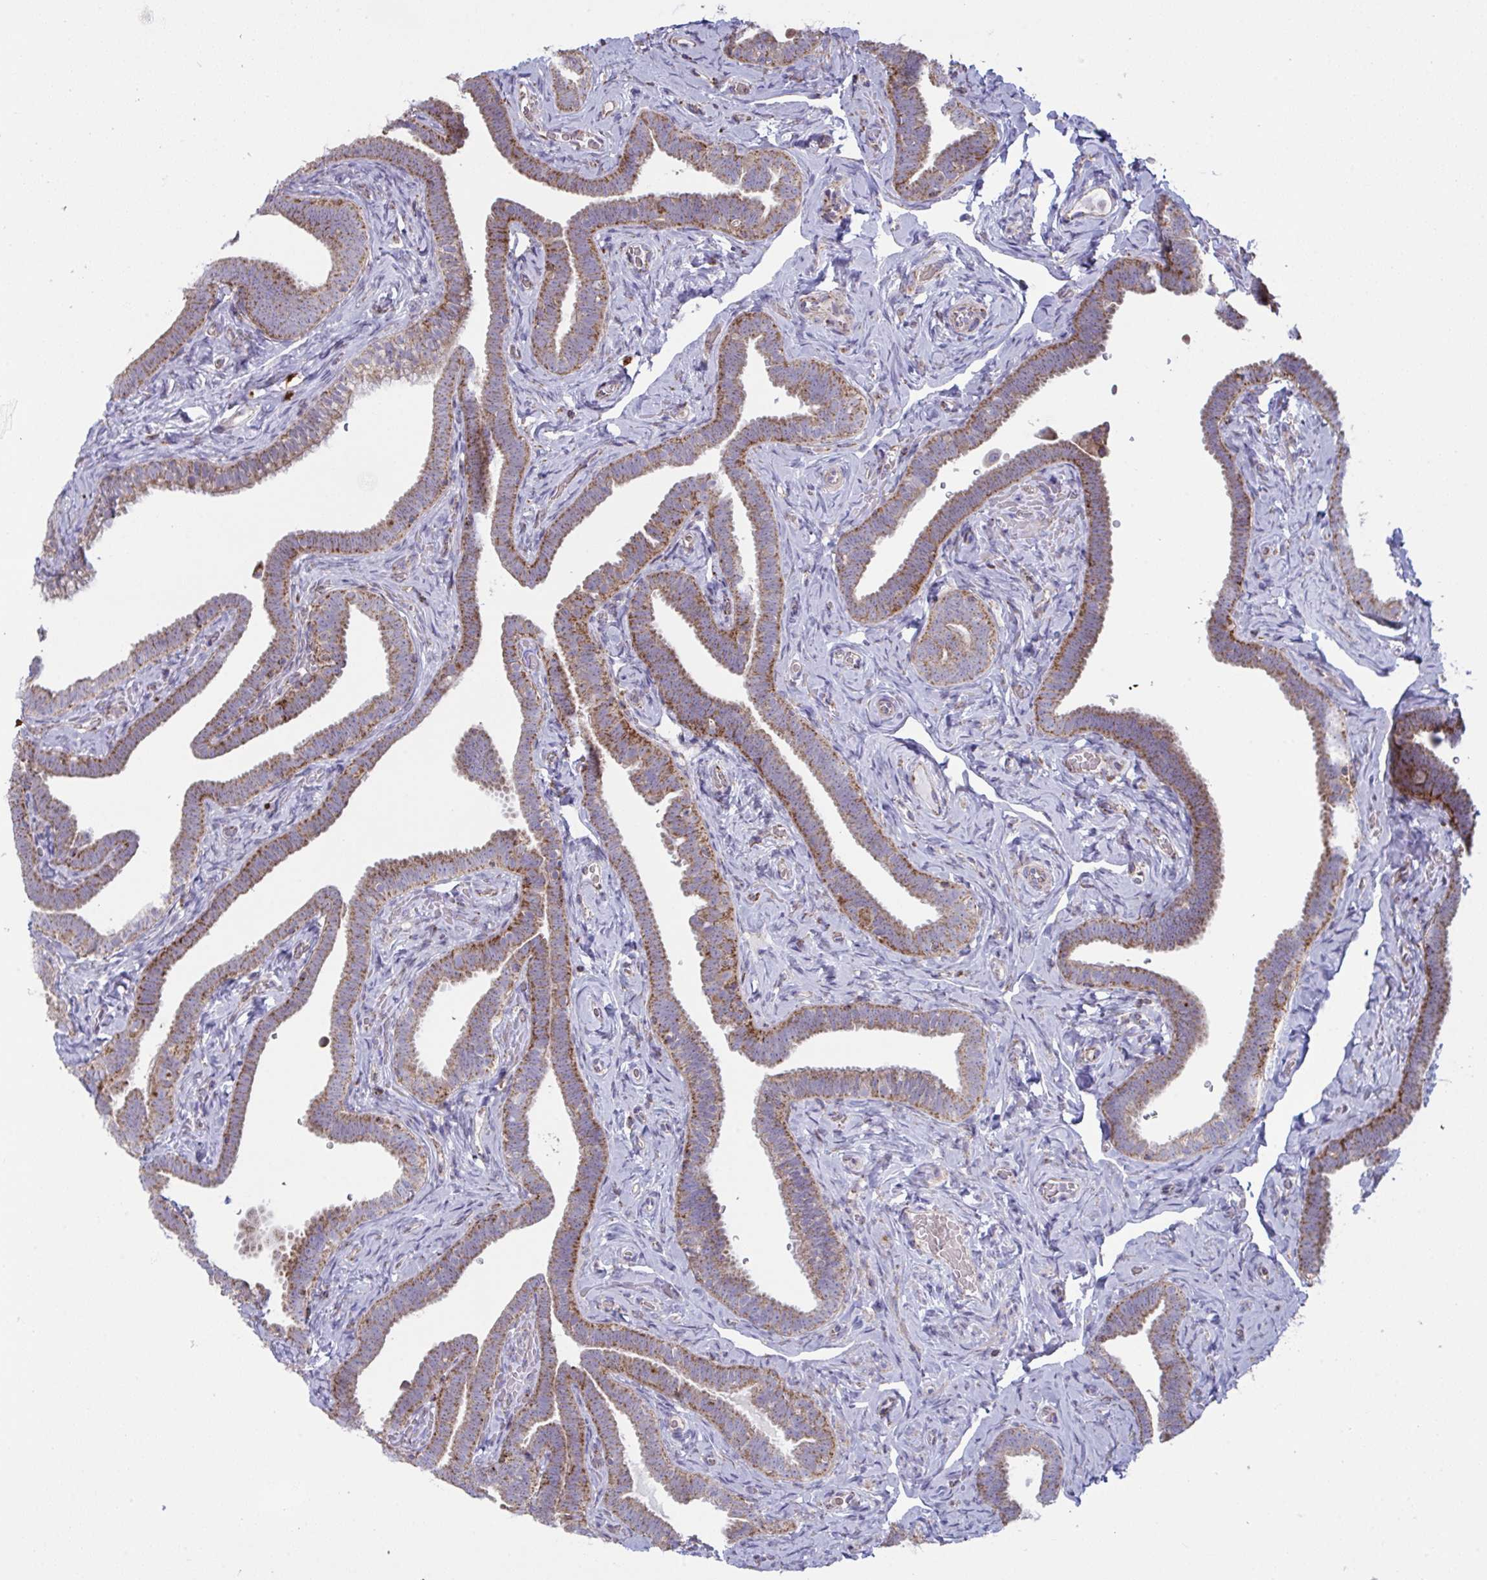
{"staining": {"intensity": "strong", "quantity": ">75%", "location": "cytoplasmic/membranous"}, "tissue": "fallopian tube", "cell_type": "Glandular cells", "image_type": "normal", "snomed": [{"axis": "morphology", "description": "Normal tissue, NOS"}, {"axis": "topography", "description": "Fallopian tube"}], "caption": "An image of human fallopian tube stained for a protein reveals strong cytoplasmic/membranous brown staining in glandular cells.", "gene": "MICOS10", "patient": {"sex": "female", "age": 69}}